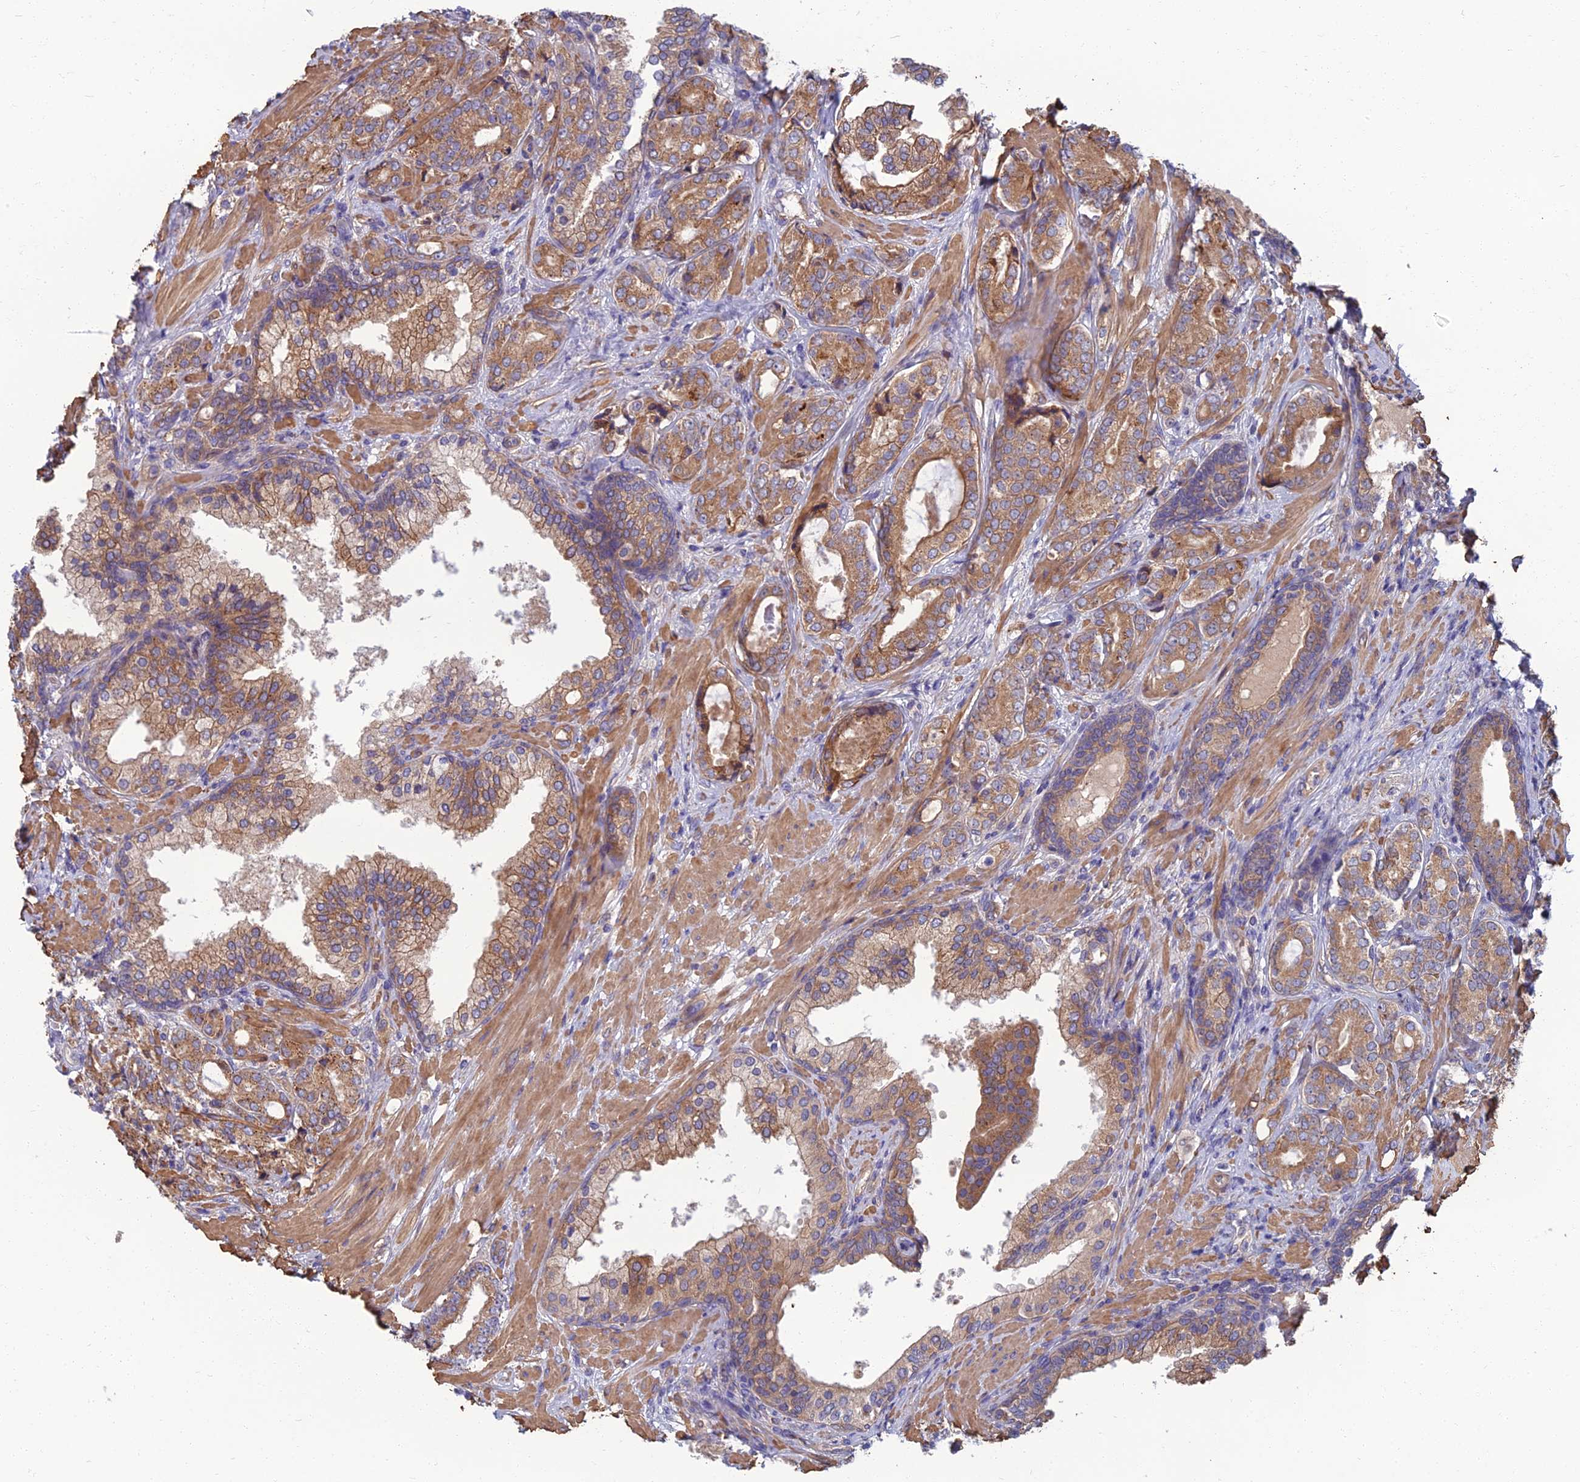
{"staining": {"intensity": "moderate", "quantity": ">75%", "location": "cytoplasmic/membranous"}, "tissue": "prostate cancer", "cell_type": "Tumor cells", "image_type": "cancer", "snomed": [{"axis": "morphology", "description": "Adenocarcinoma, High grade"}, {"axis": "topography", "description": "Prostate"}], "caption": "Protein staining of prostate cancer tissue exhibits moderate cytoplasmic/membranous positivity in approximately >75% of tumor cells.", "gene": "WDR24", "patient": {"sex": "male", "age": 60}}